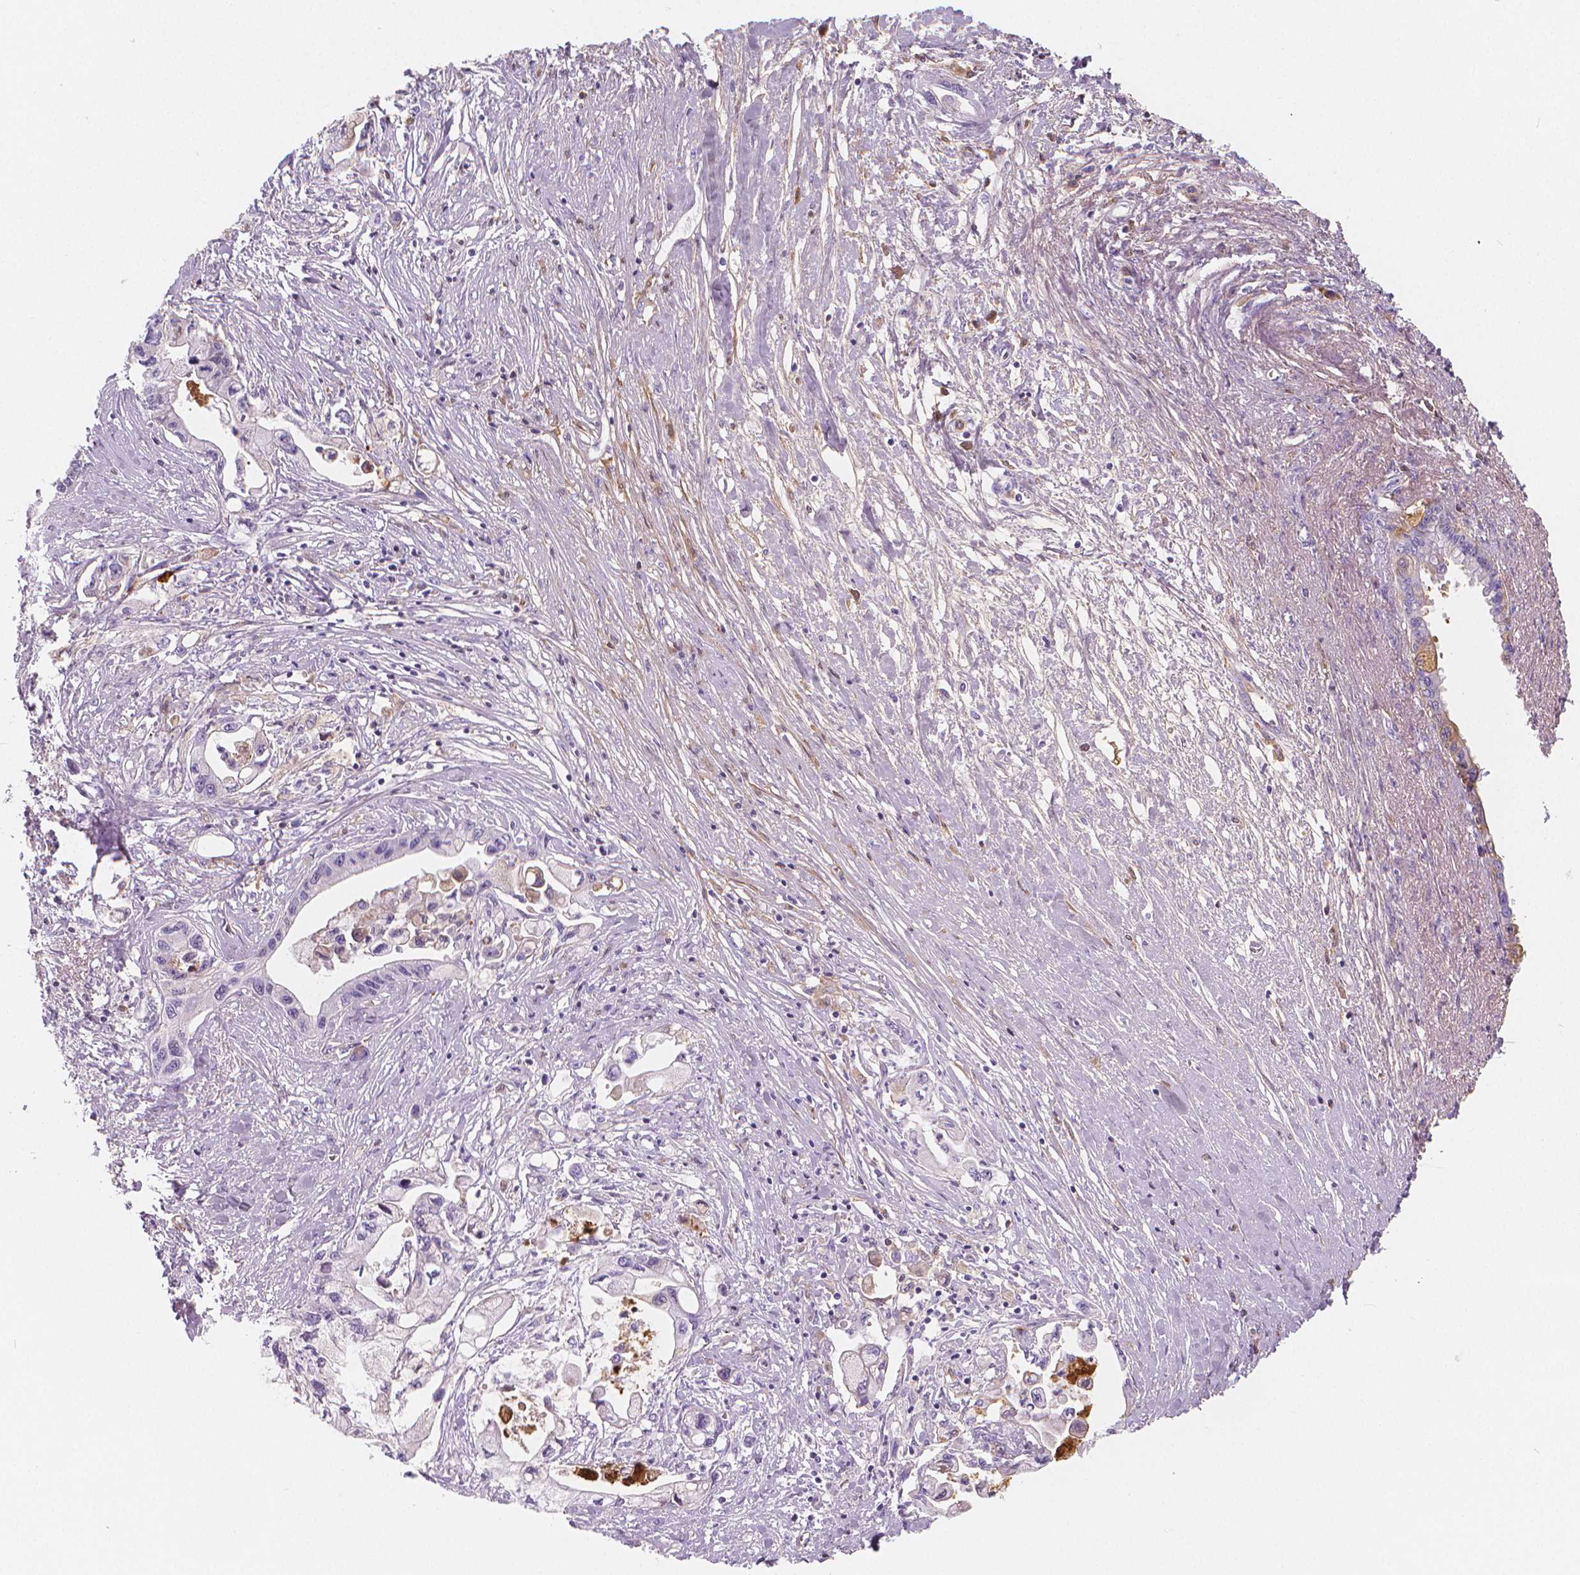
{"staining": {"intensity": "negative", "quantity": "none", "location": "none"}, "tissue": "pancreatic cancer", "cell_type": "Tumor cells", "image_type": "cancer", "snomed": [{"axis": "morphology", "description": "Adenocarcinoma, NOS"}, {"axis": "topography", "description": "Pancreas"}], "caption": "Immunohistochemistry (IHC) histopathology image of neoplastic tissue: human pancreatic adenocarcinoma stained with DAB (3,3'-diaminobenzidine) exhibits no significant protein staining in tumor cells.", "gene": "APOA4", "patient": {"sex": "male", "age": 61}}